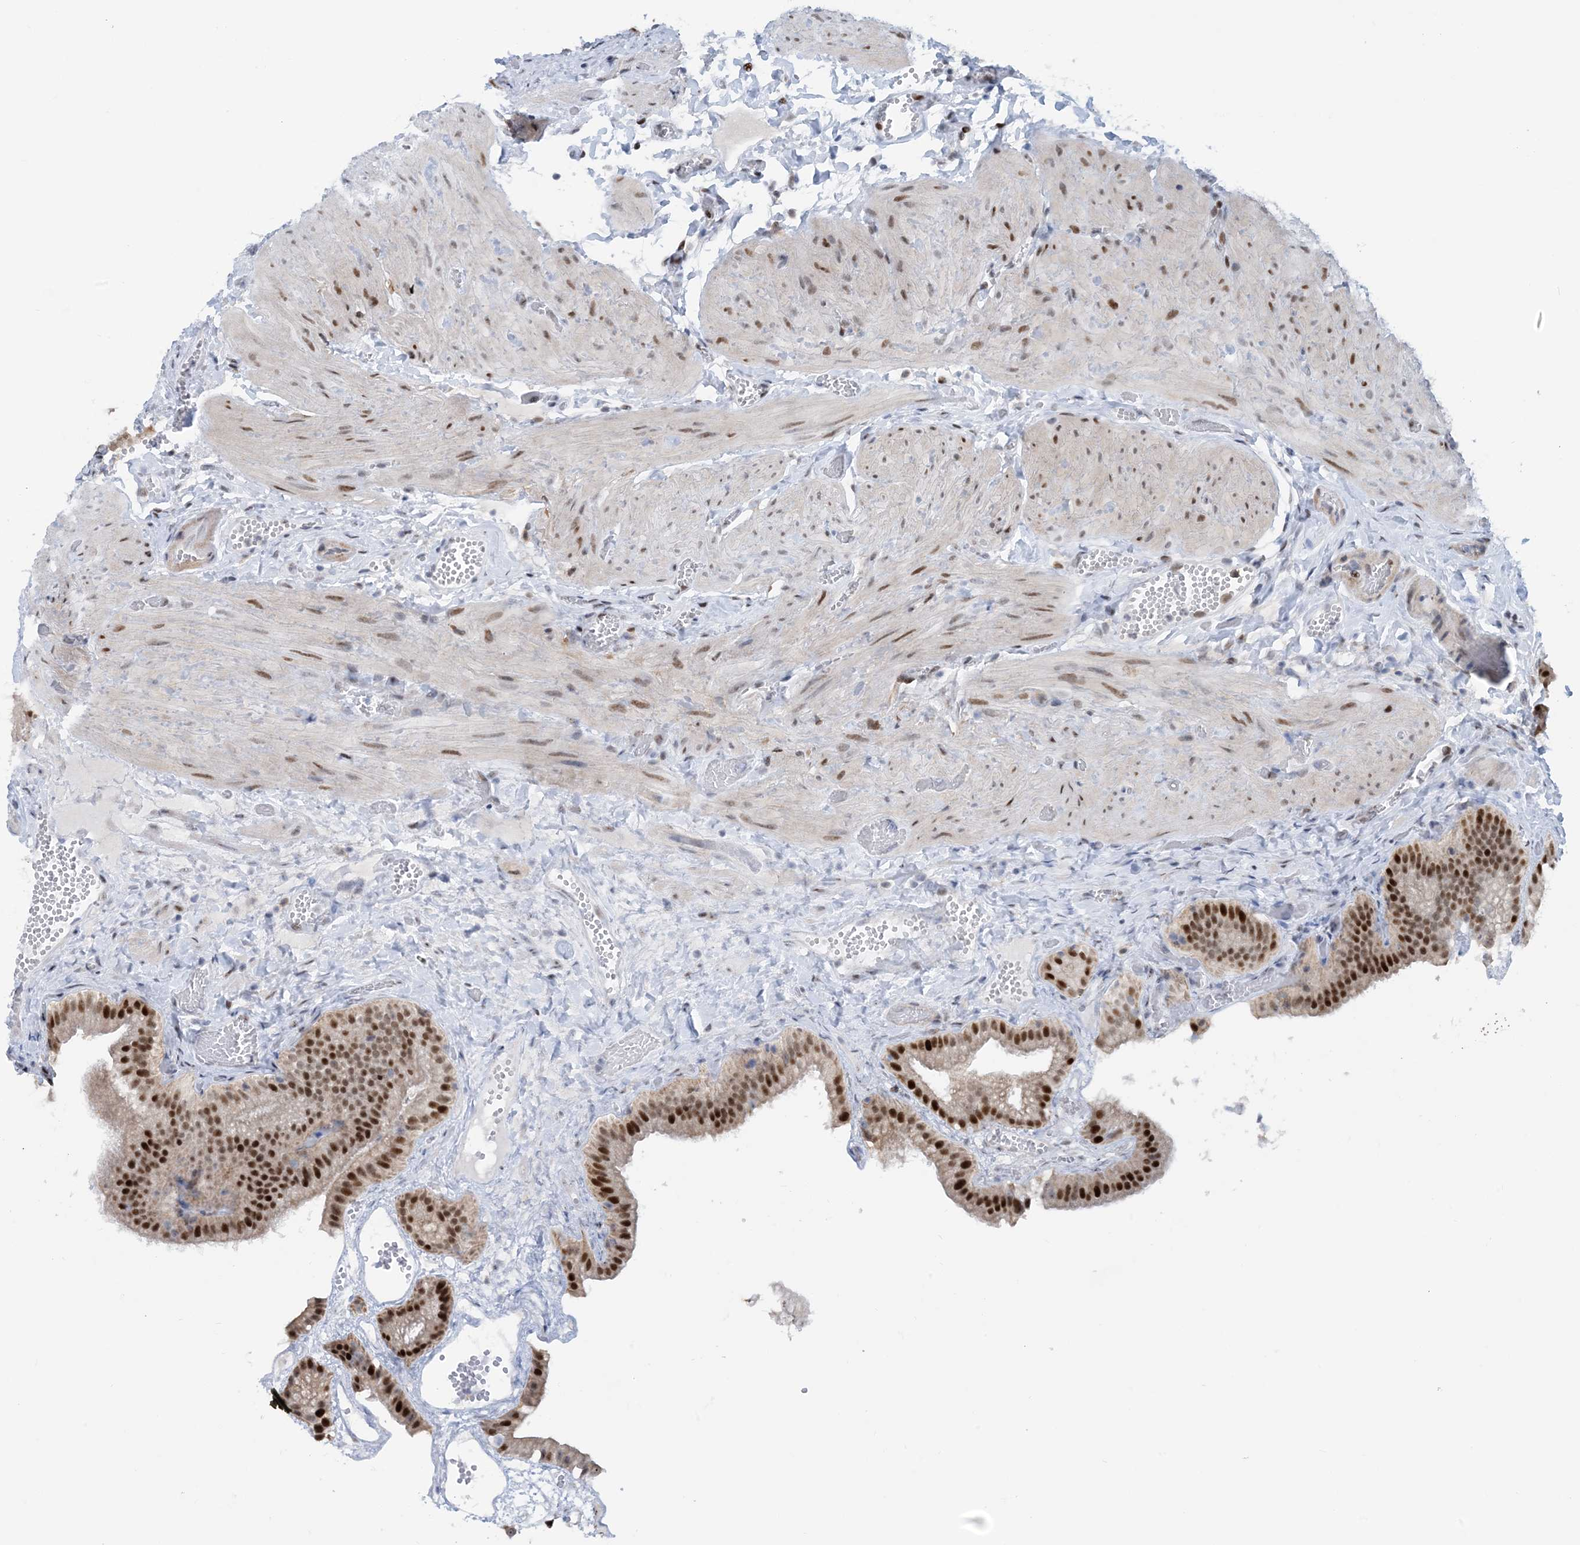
{"staining": {"intensity": "strong", "quantity": "25%-75%", "location": "nuclear"}, "tissue": "gallbladder", "cell_type": "Glandular cells", "image_type": "normal", "snomed": [{"axis": "morphology", "description": "Normal tissue, NOS"}, {"axis": "topography", "description": "Gallbladder"}], "caption": "Immunohistochemical staining of normal human gallbladder exhibits high levels of strong nuclear expression in about 25%-75% of glandular cells.", "gene": "HEMK1", "patient": {"sex": "female", "age": 64}}